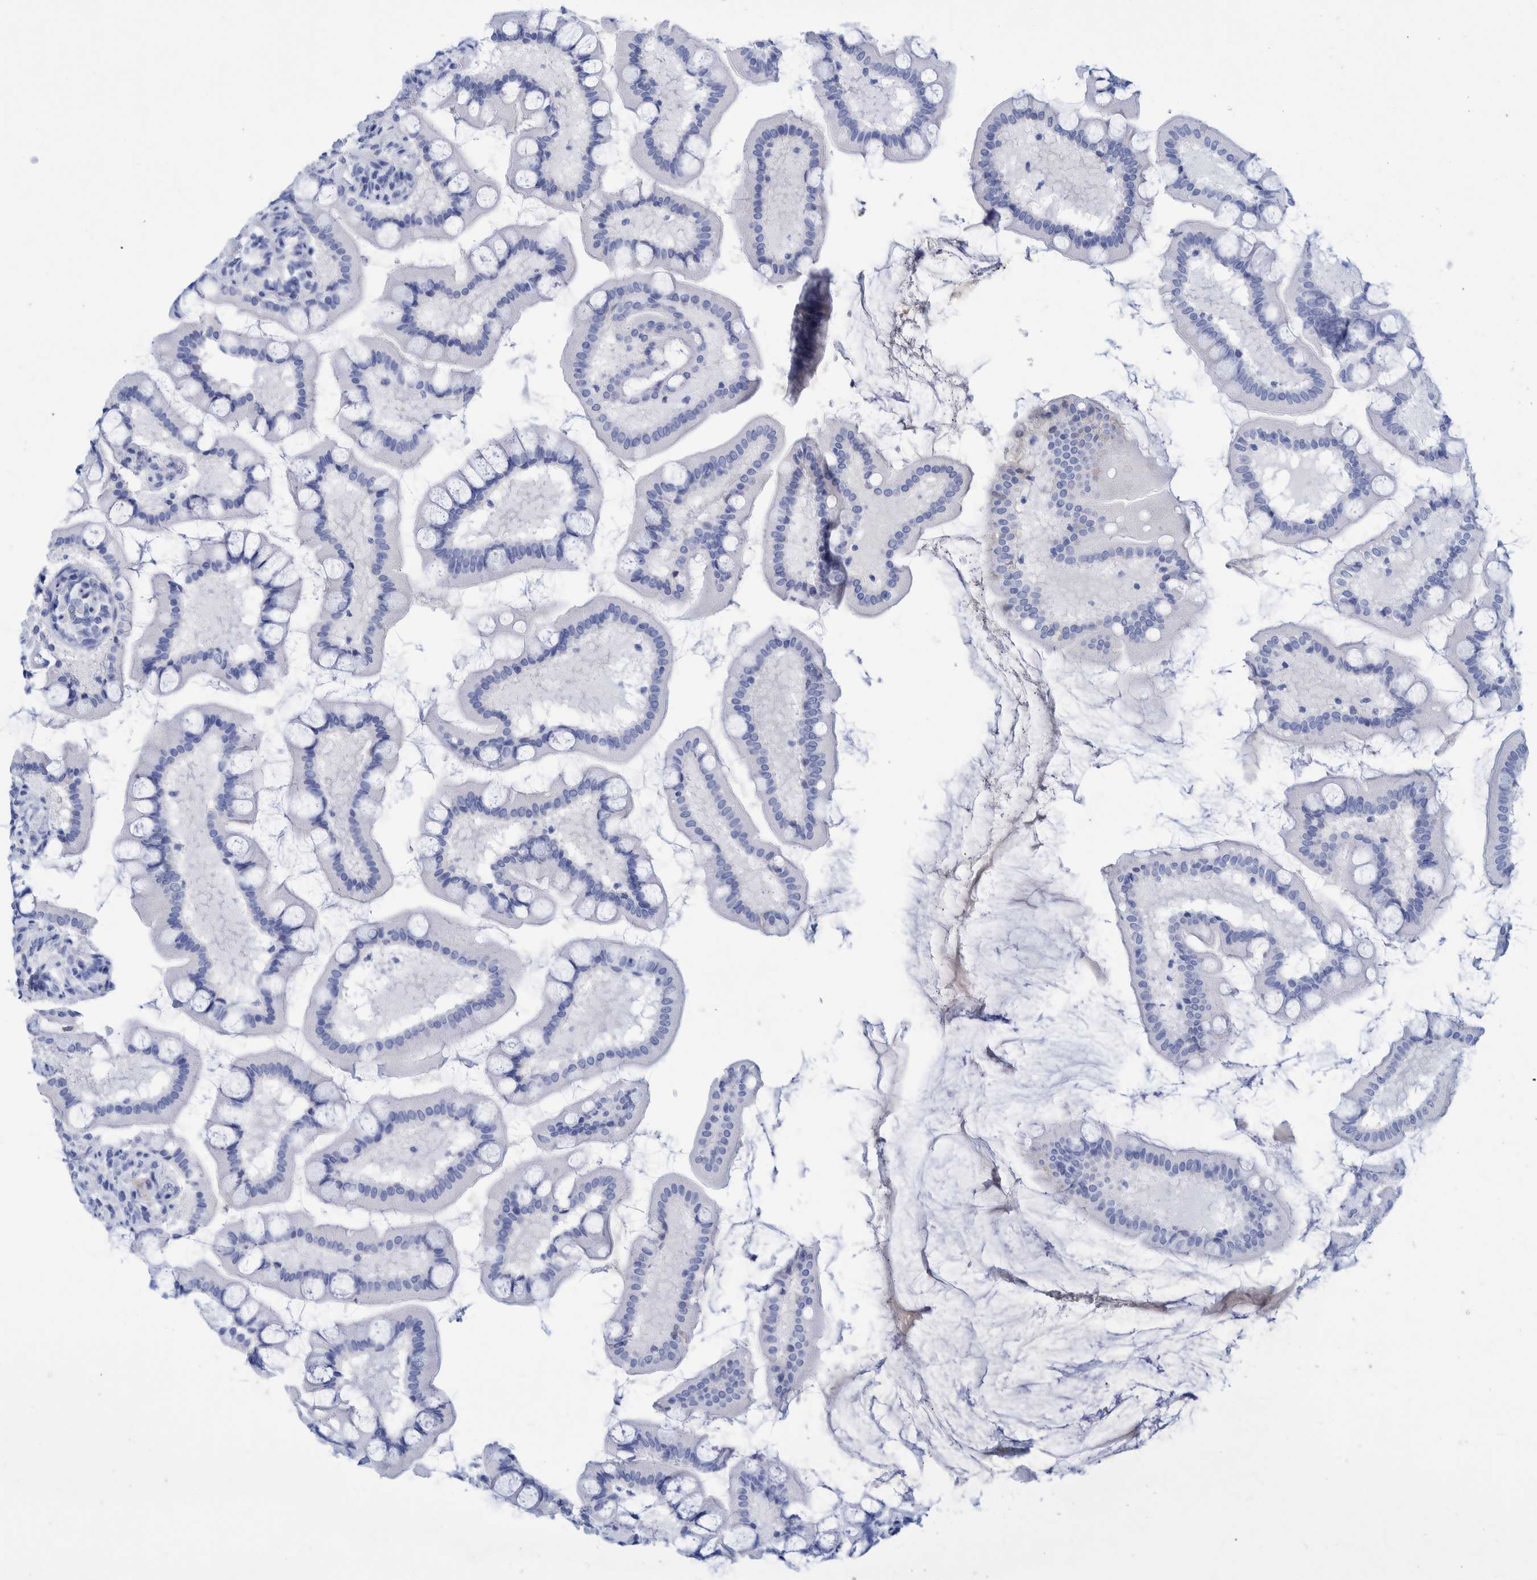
{"staining": {"intensity": "negative", "quantity": "none", "location": "none"}, "tissue": "small intestine", "cell_type": "Glandular cells", "image_type": "normal", "snomed": [{"axis": "morphology", "description": "Normal tissue, NOS"}, {"axis": "topography", "description": "Small intestine"}], "caption": "An immunohistochemistry micrograph of normal small intestine is shown. There is no staining in glandular cells of small intestine. The staining is performed using DAB brown chromogen with nuclei counter-stained in using hematoxylin.", "gene": "PERP", "patient": {"sex": "male", "age": 41}}